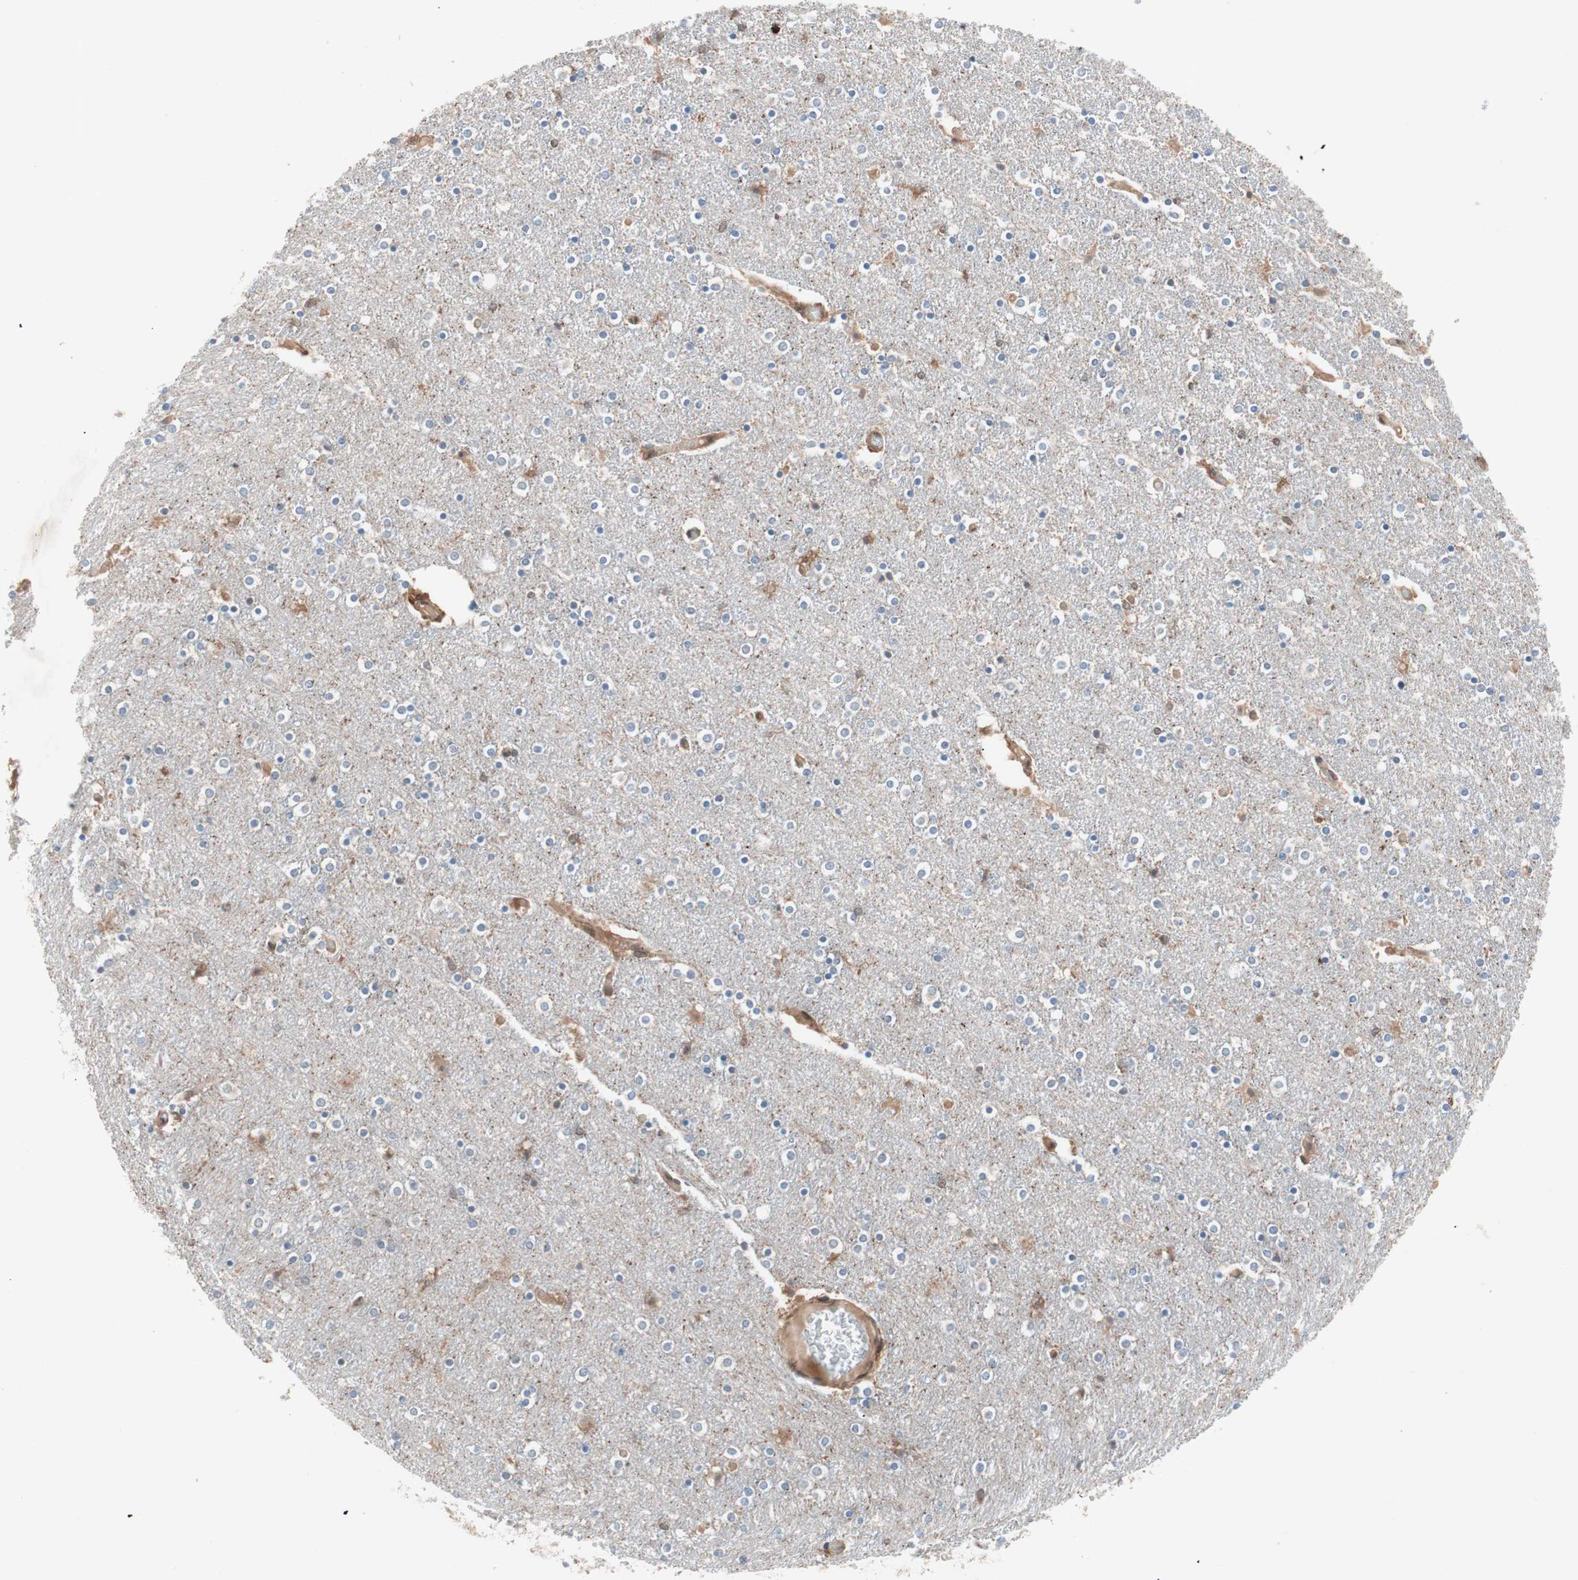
{"staining": {"intensity": "negative", "quantity": "none", "location": "none"}, "tissue": "caudate", "cell_type": "Glial cells", "image_type": "normal", "snomed": [{"axis": "morphology", "description": "Normal tissue, NOS"}, {"axis": "topography", "description": "Lateral ventricle wall"}], "caption": "Immunohistochemistry (IHC) photomicrograph of unremarkable human caudate stained for a protein (brown), which reveals no expression in glial cells.", "gene": "GALT", "patient": {"sex": "female", "age": 54}}